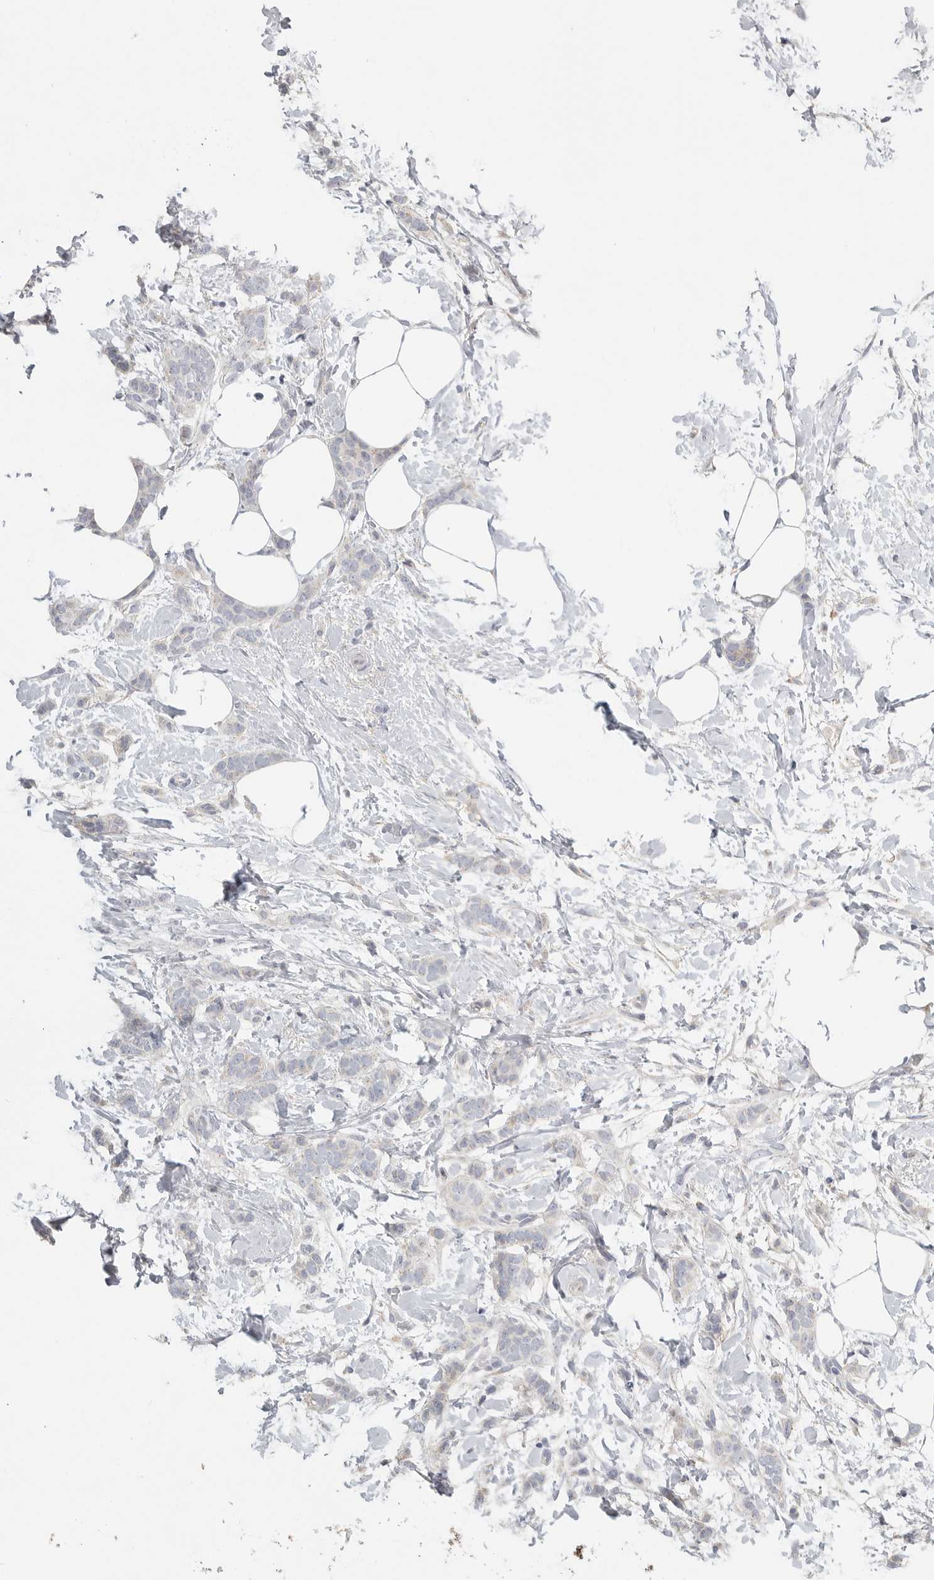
{"staining": {"intensity": "negative", "quantity": "none", "location": "none"}, "tissue": "breast cancer", "cell_type": "Tumor cells", "image_type": "cancer", "snomed": [{"axis": "morphology", "description": "Lobular carcinoma, in situ"}, {"axis": "morphology", "description": "Lobular carcinoma"}, {"axis": "topography", "description": "Breast"}], "caption": "Immunohistochemical staining of breast cancer reveals no significant positivity in tumor cells. (Brightfield microscopy of DAB immunohistochemistry at high magnification).", "gene": "SDC3", "patient": {"sex": "female", "age": 41}}